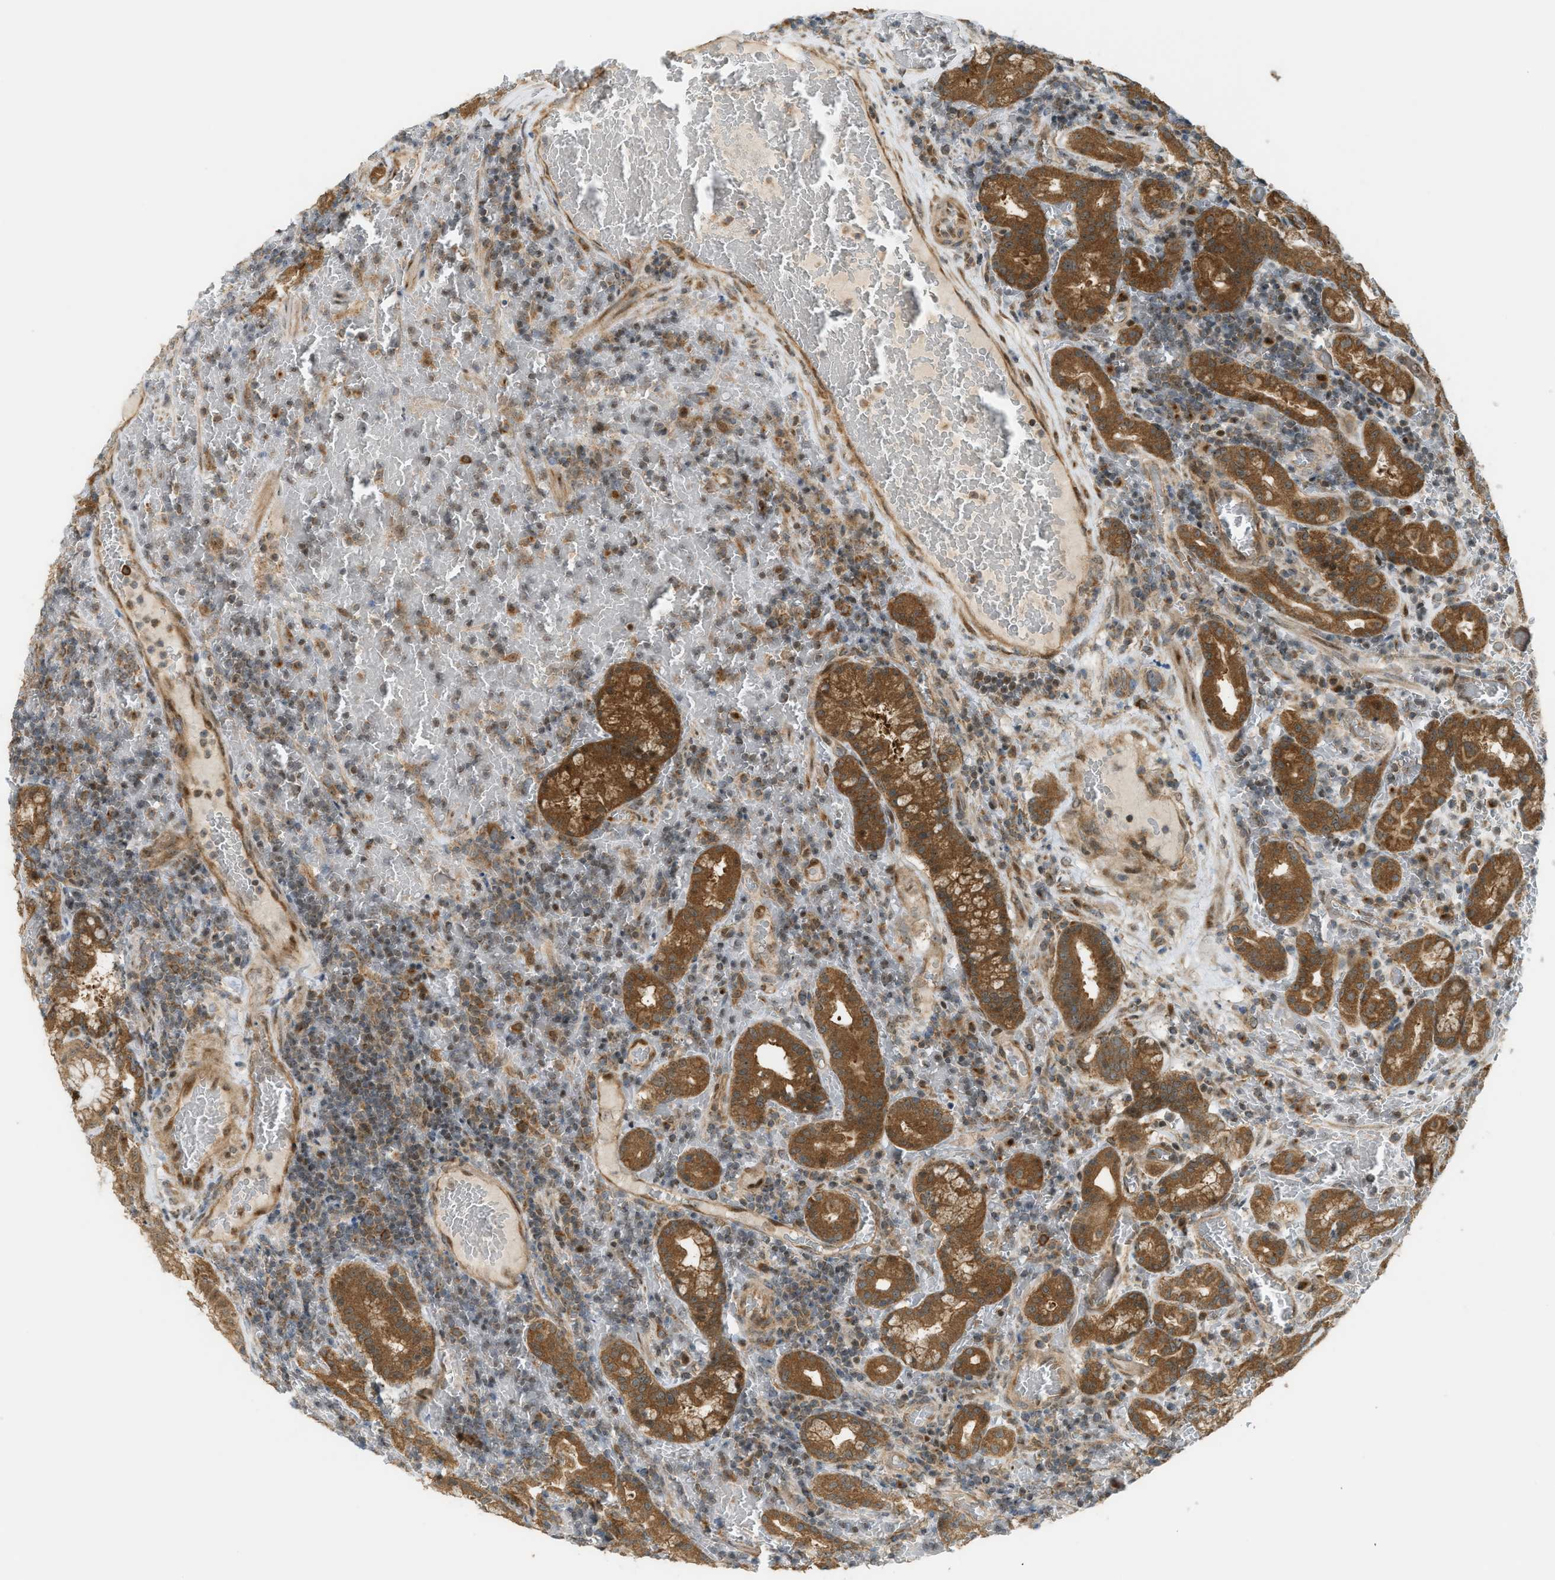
{"staining": {"intensity": "strong", "quantity": ">75%", "location": "cytoplasmic/membranous"}, "tissue": "stomach", "cell_type": "Glandular cells", "image_type": "normal", "snomed": [{"axis": "morphology", "description": "Normal tissue, NOS"}, {"axis": "morphology", "description": "Carcinoid, malignant, NOS"}, {"axis": "topography", "description": "Stomach, upper"}], "caption": "A histopathology image showing strong cytoplasmic/membranous expression in about >75% of glandular cells in benign stomach, as visualized by brown immunohistochemical staining.", "gene": "CCDC186", "patient": {"sex": "male", "age": 39}}